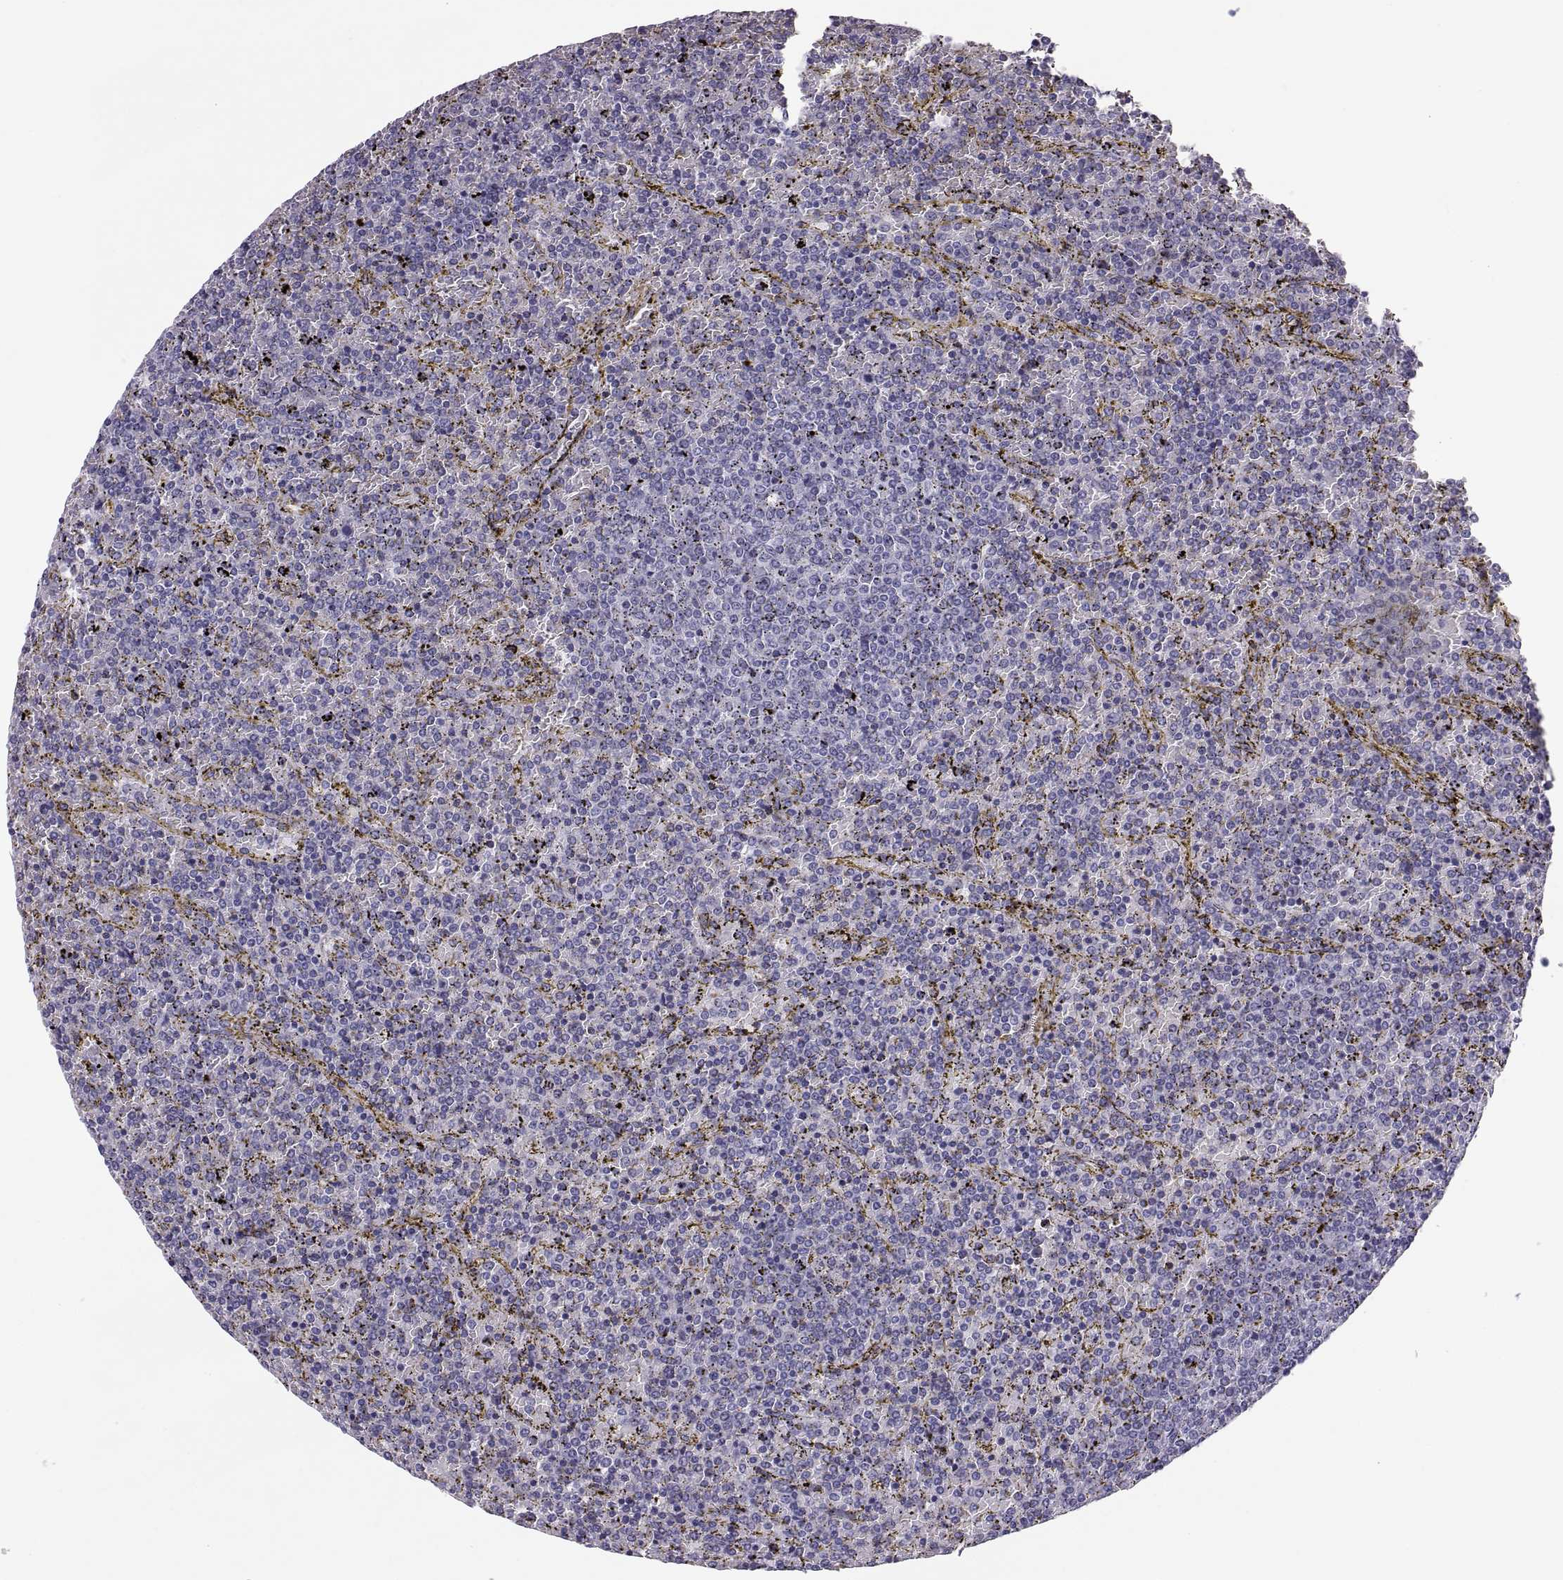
{"staining": {"intensity": "negative", "quantity": "none", "location": "none"}, "tissue": "lymphoma", "cell_type": "Tumor cells", "image_type": "cancer", "snomed": [{"axis": "morphology", "description": "Malignant lymphoma, non-Hodgkin's type, Low grade"}, {"axis": "topography", "description": "Spleen"}], "caption": "There is no significant expression in tumor cells of lymphoma.", "gene": "PAX2", "patient": {"sex": "female", "age": 77}}